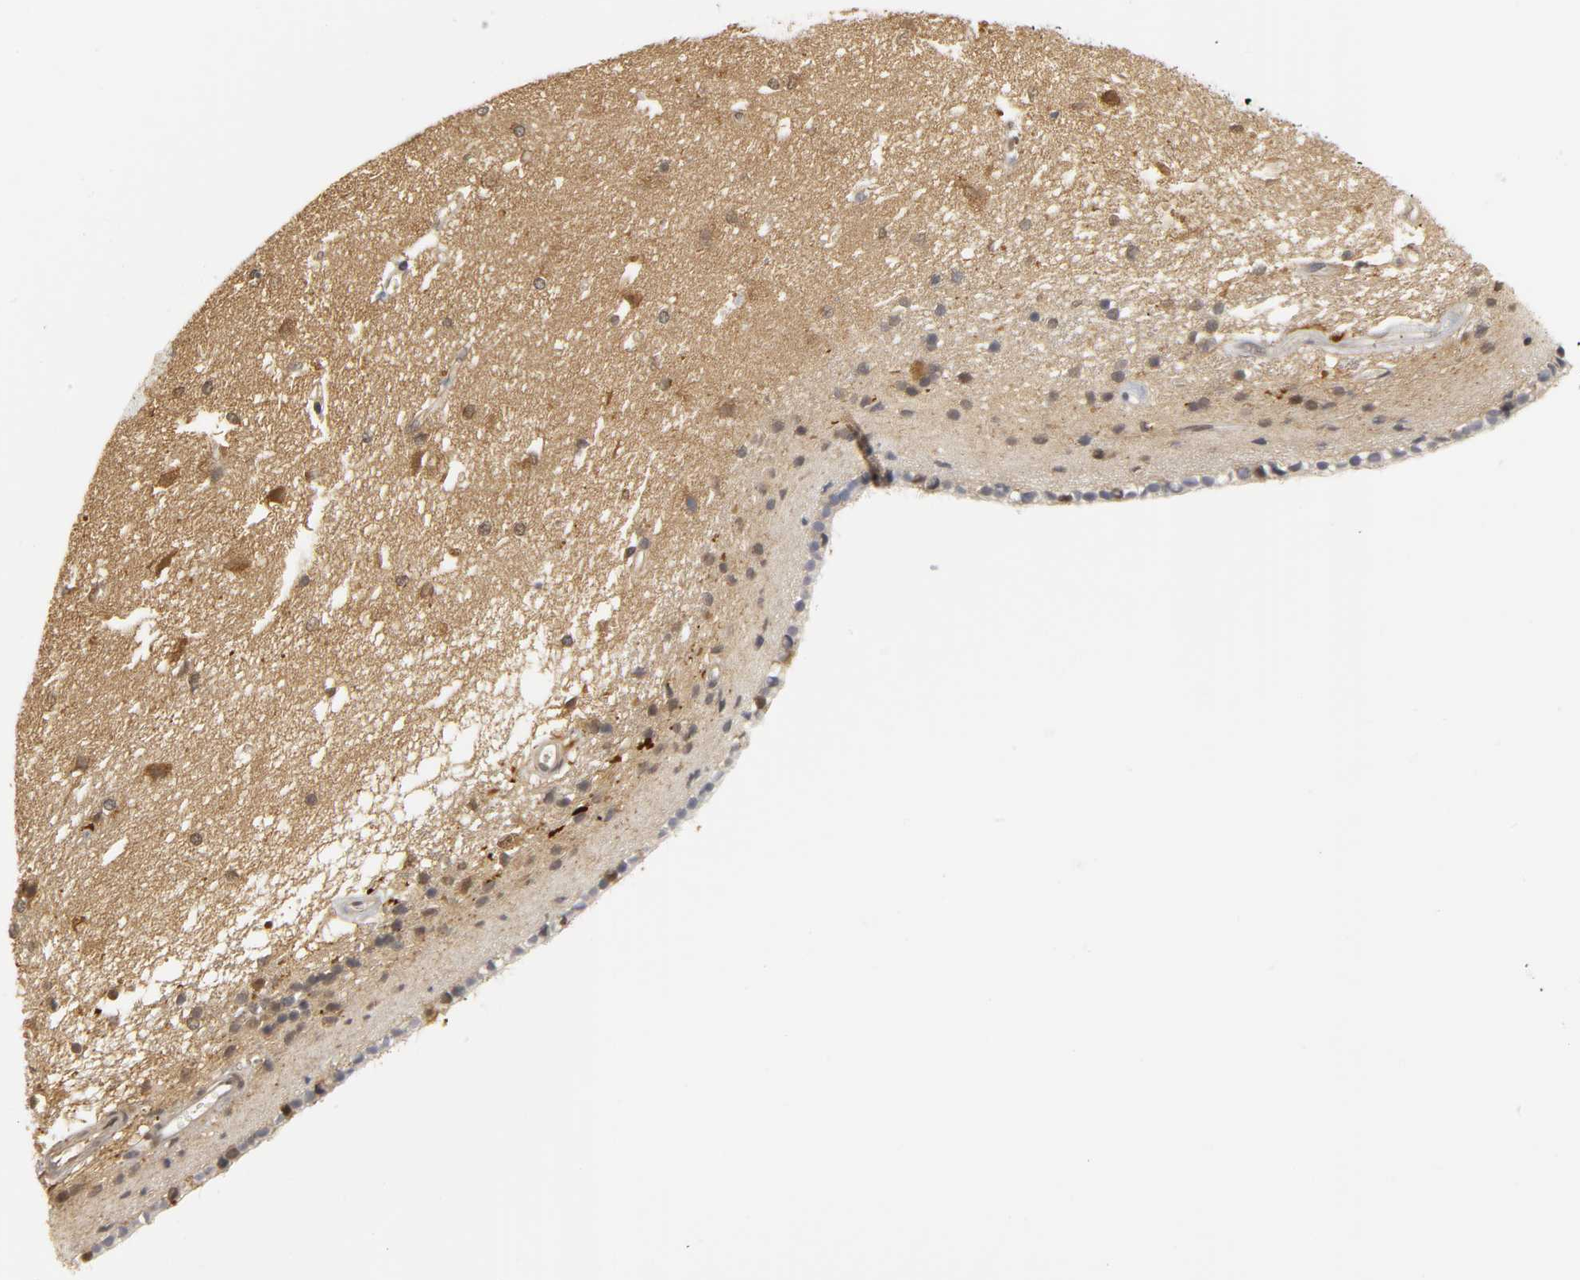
{"staining": {"intensity": "moderate", "quantity": "25%-75%", "location": "cytoplasmic/membranous,nuclear"}, "tissue": "caudate", "cell_type": "Glial cells", "image_type": "normal", "snomed": [{"axis": "morphology", "description": "Normal tissue, NOS"}, {"axis": "topography", "description": "Lateral ventricle wall"}], "caption": "Glial cells display moderate cytoplasmic/membranous,nuclear expression in about 25%-75% of cells in unremarkable caudate.", "gene": "PARK7", "patient": {"sex": "female", "age": 19}}